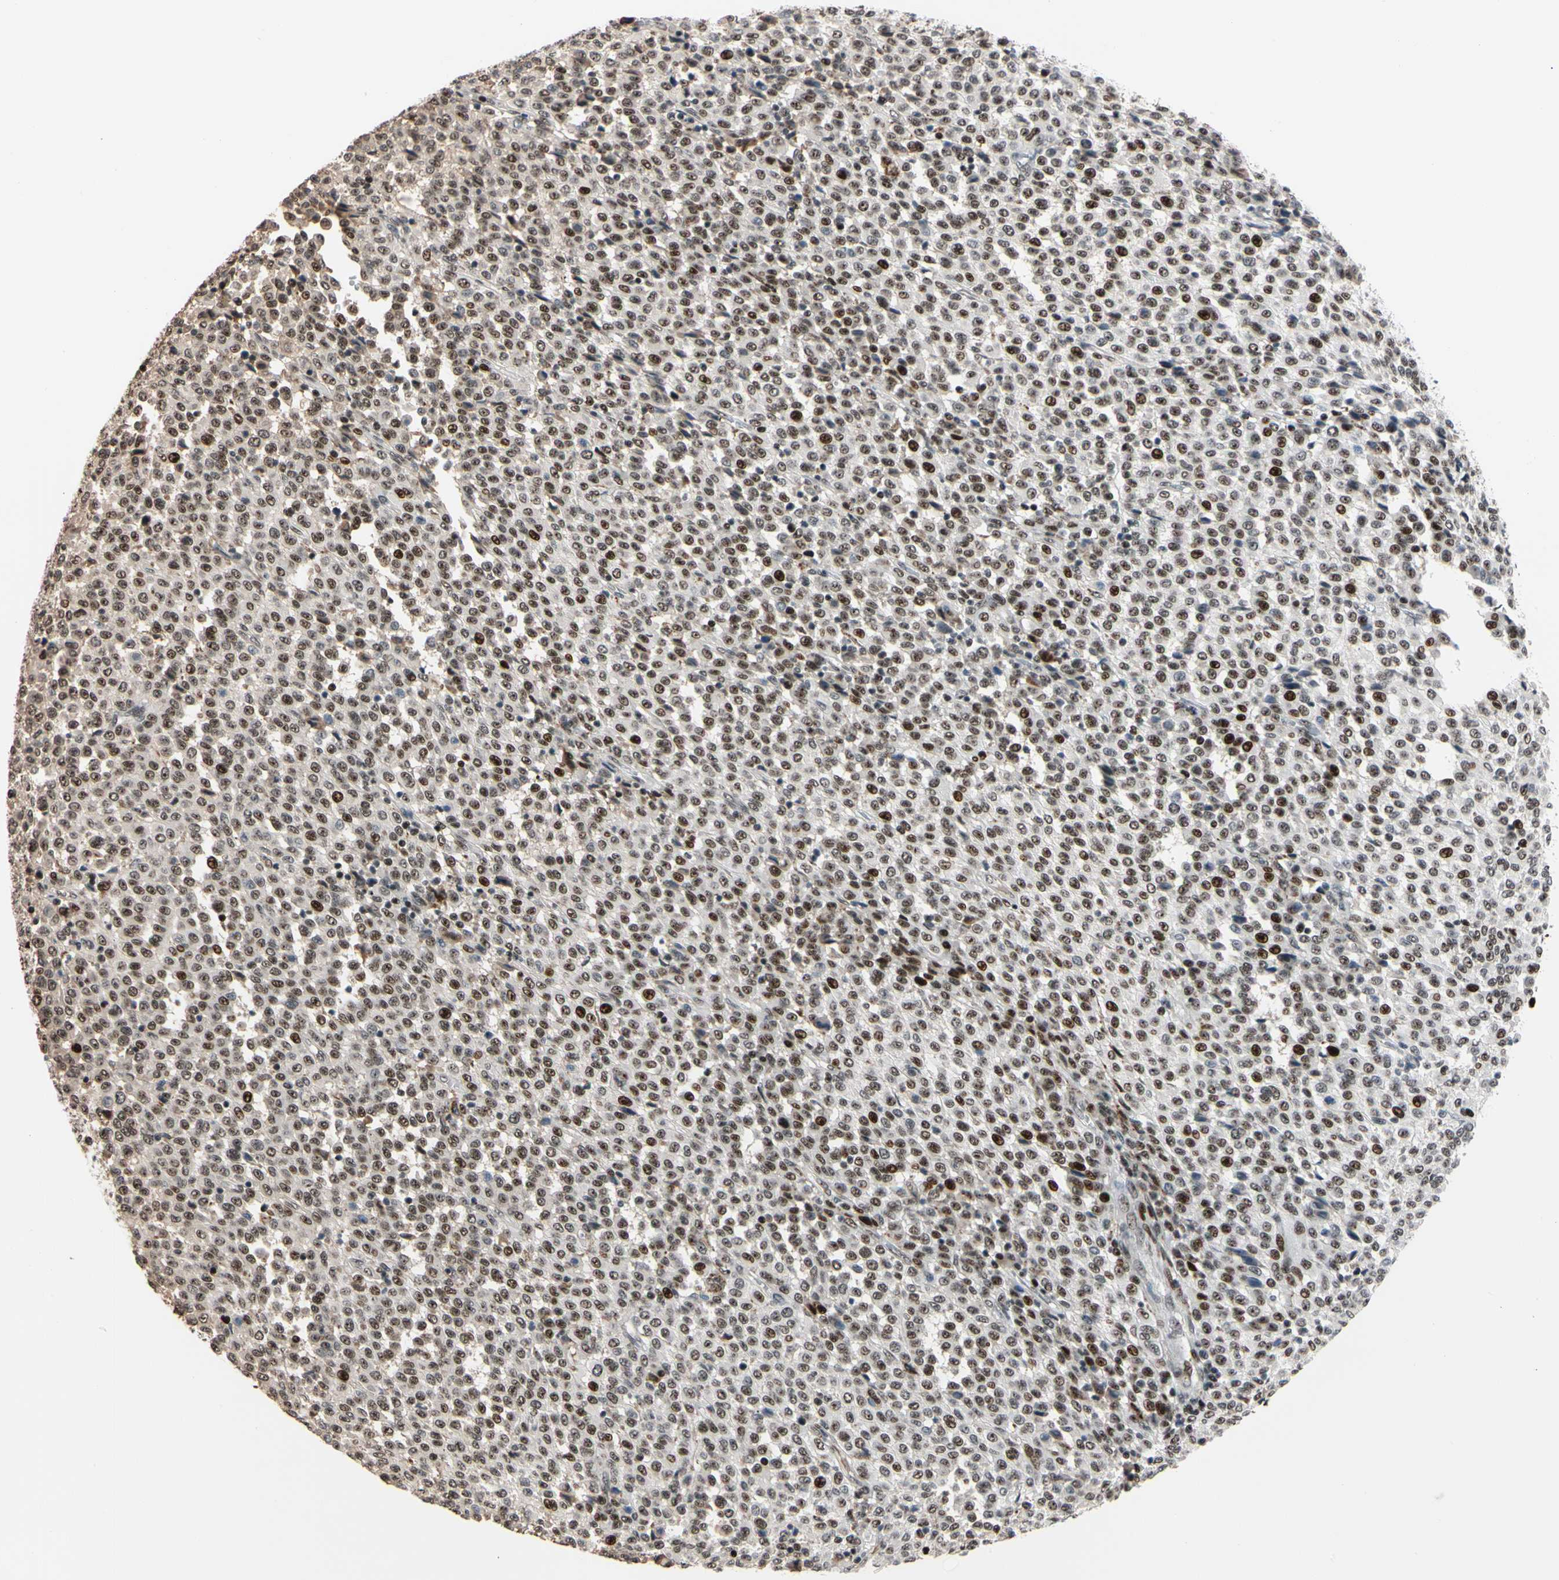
{"staining": {"intensity": "moderate", "quantity": ">75%", "location": "nuclear"}, "tissue": "melanoma", "cell_type": "Tumor cells", "image_type": "cancer", "snomed": [{"axis": "morphology", "description": "Malignant melanoma, Metastatic site"}, {"axis": "topography", "description": "Pancreas"}], "caption": "Immunohistochemical staining of malignant melanoma (metastatic site) displays medium levels of moderate nuclear positivity in approximately >75% of tumor cells.", "gene": "FOXO3", "patient": {"sex": "female", "age": 30}}